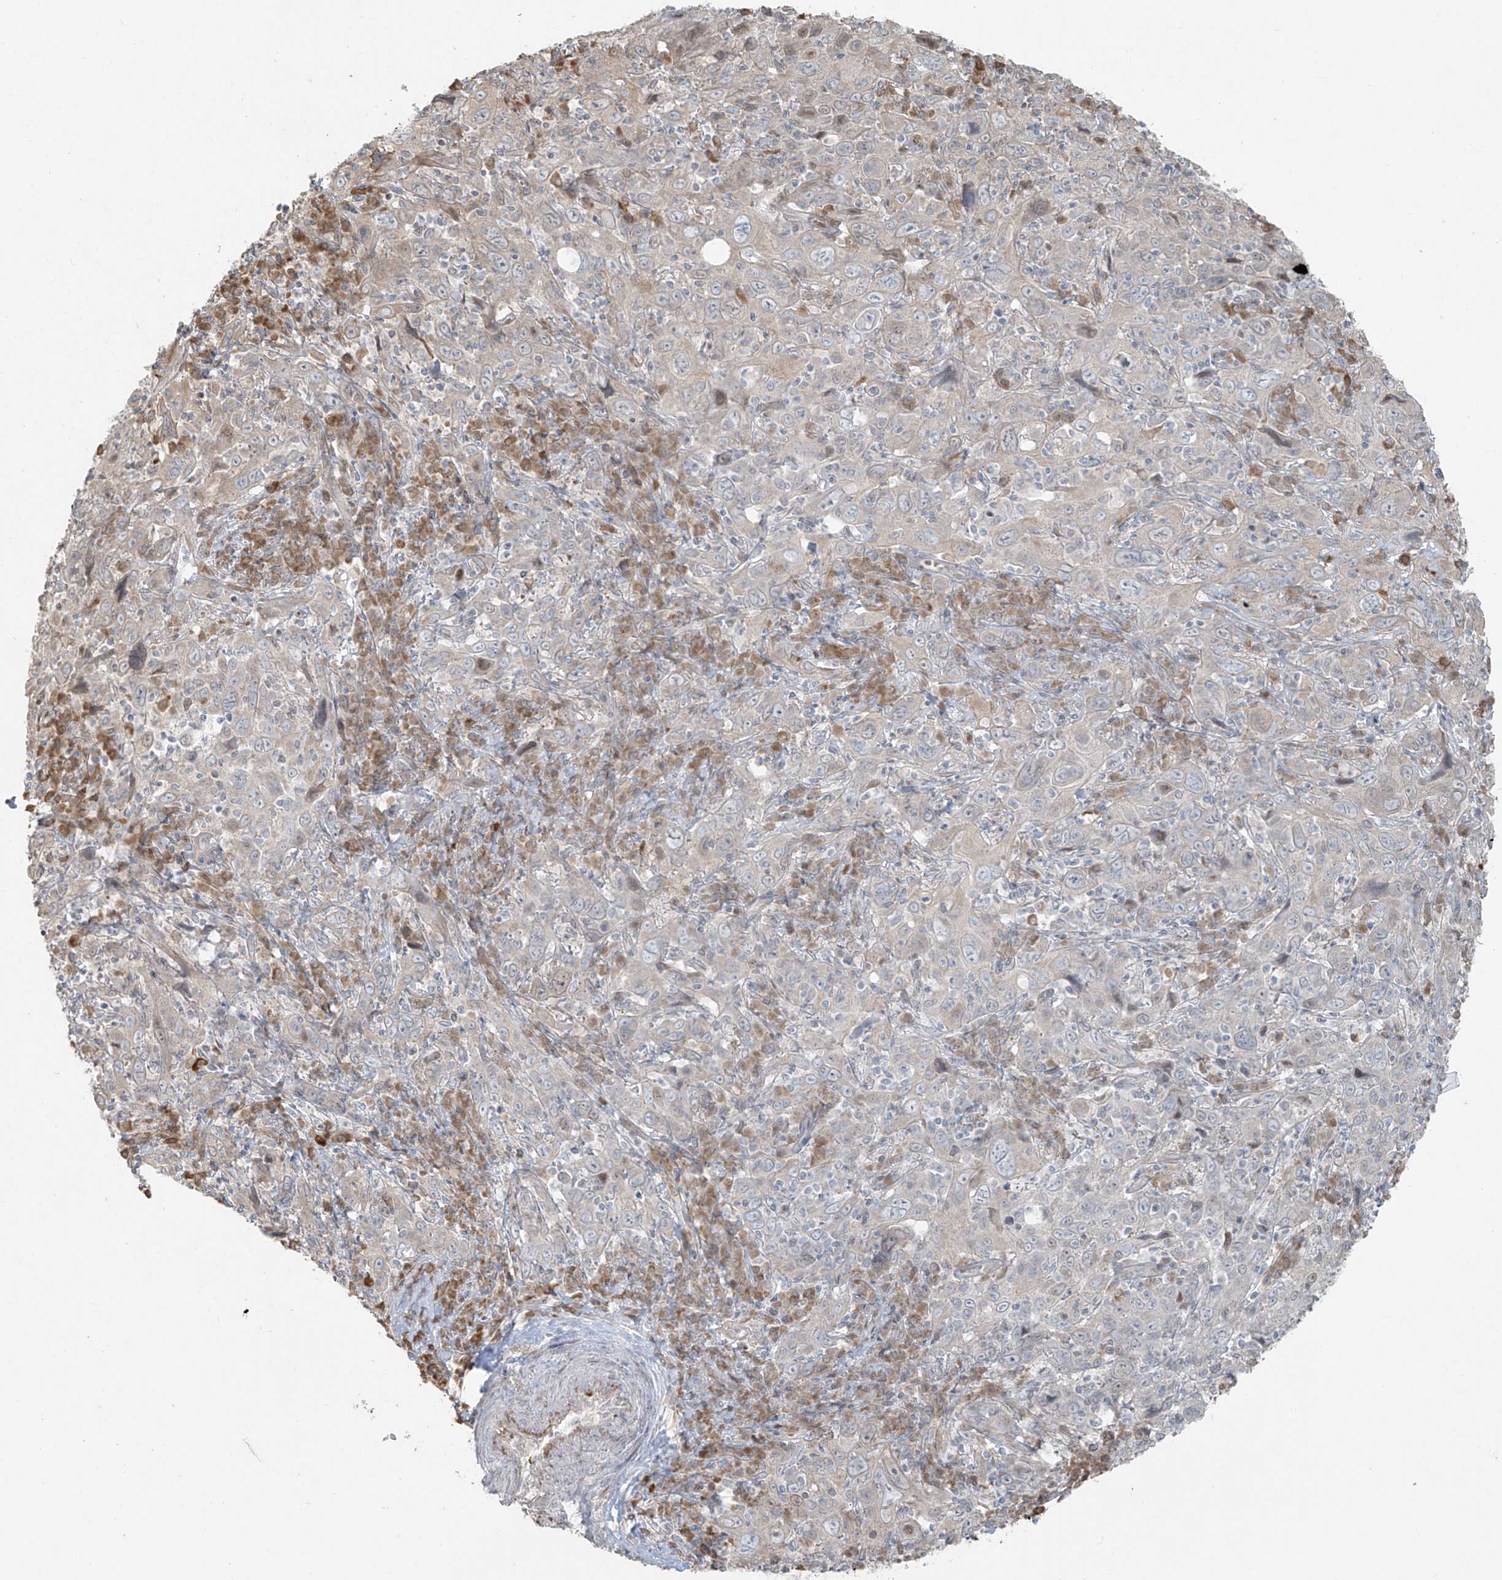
{"staining": {"intensity": "negative", "quantity": "none", "location": "none"}, "tissue": "cervical cancer", "cell_type": "Tumor cells", "image_type": "cancer", "snomed": [{"axis": "morphology", "description": "Squamous cell carcinoma, NOS"}, {"axis": "topography", "description": "Cervix"}], "caption": "DAB (3,3'-diaminobenzidine) immunohistochemical staining of human squamous cell carcinoma (cervical) reveals no significant positivity in tumor cells.", "gene": "TTC22", "patient": {"sex": "female", "age": 46}}